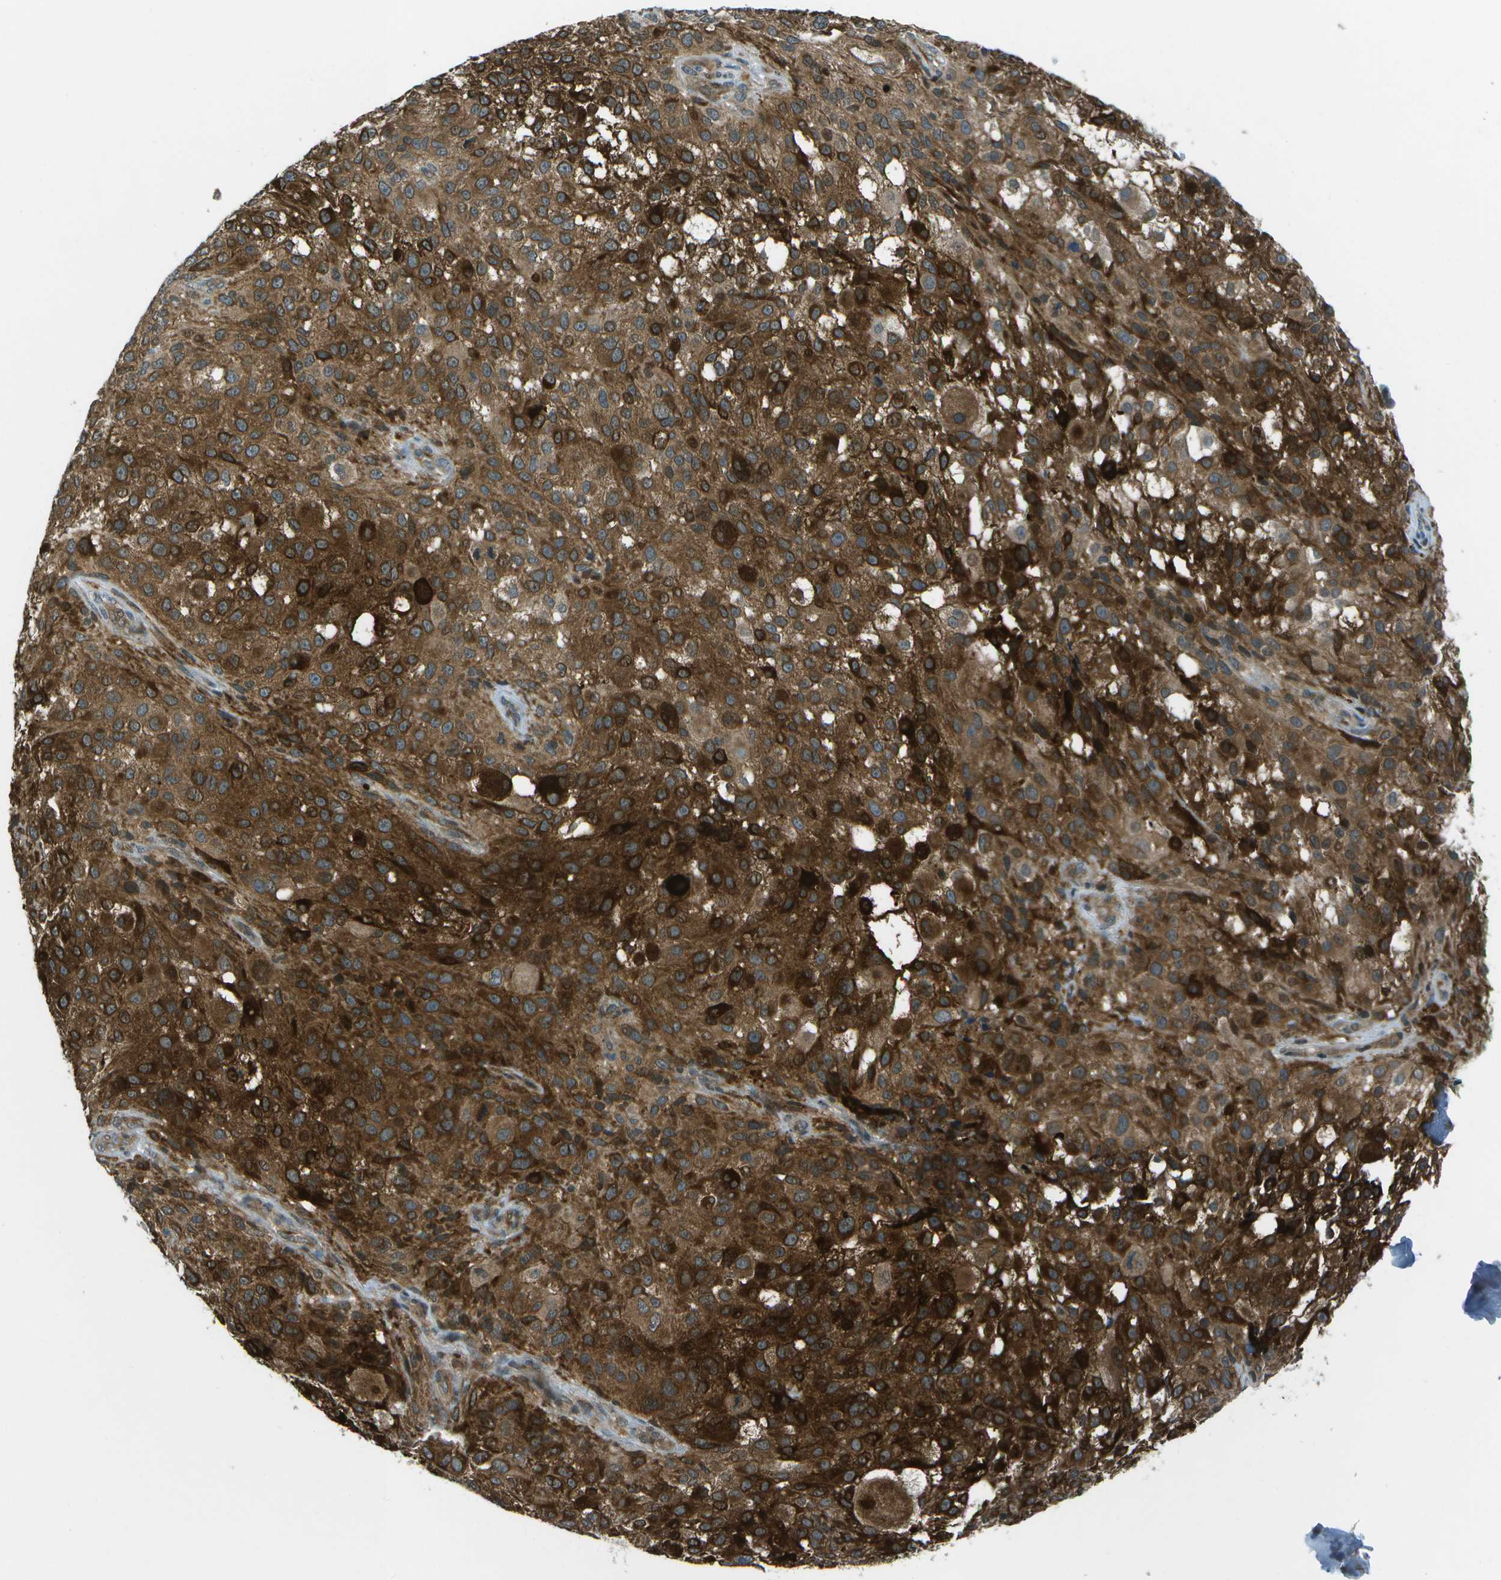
{"staining": {"intensity": "strong", "quantity": ">75%", "location": "cytoplasmic/membranous"}, "tissue": "melanoma", "cell_type": "Tumor cells", "image_type": "cancer", "snomed": [{"axis": "morphology", "description": "Necrosis, NOS"}, {"axis": "morphology", "description": "Malignant melanoma, NOS"}, {"axis": "topography", "description": "Skin"}], "caption": "A high-resolution image shows immunohistochemistry (IHC) staining of melanoma, which reveals strong cytoplasmic/membranous staining in approximately >75% of tumor cells. The staining is performed using DAB (3,3'-diaminobenzidine) brown chromogen to label protein expression. The nuclei are counter-stained blue using hematoxylin.", "gene": "TMEM19", "patient": {"sex": "female", "age": 87}}